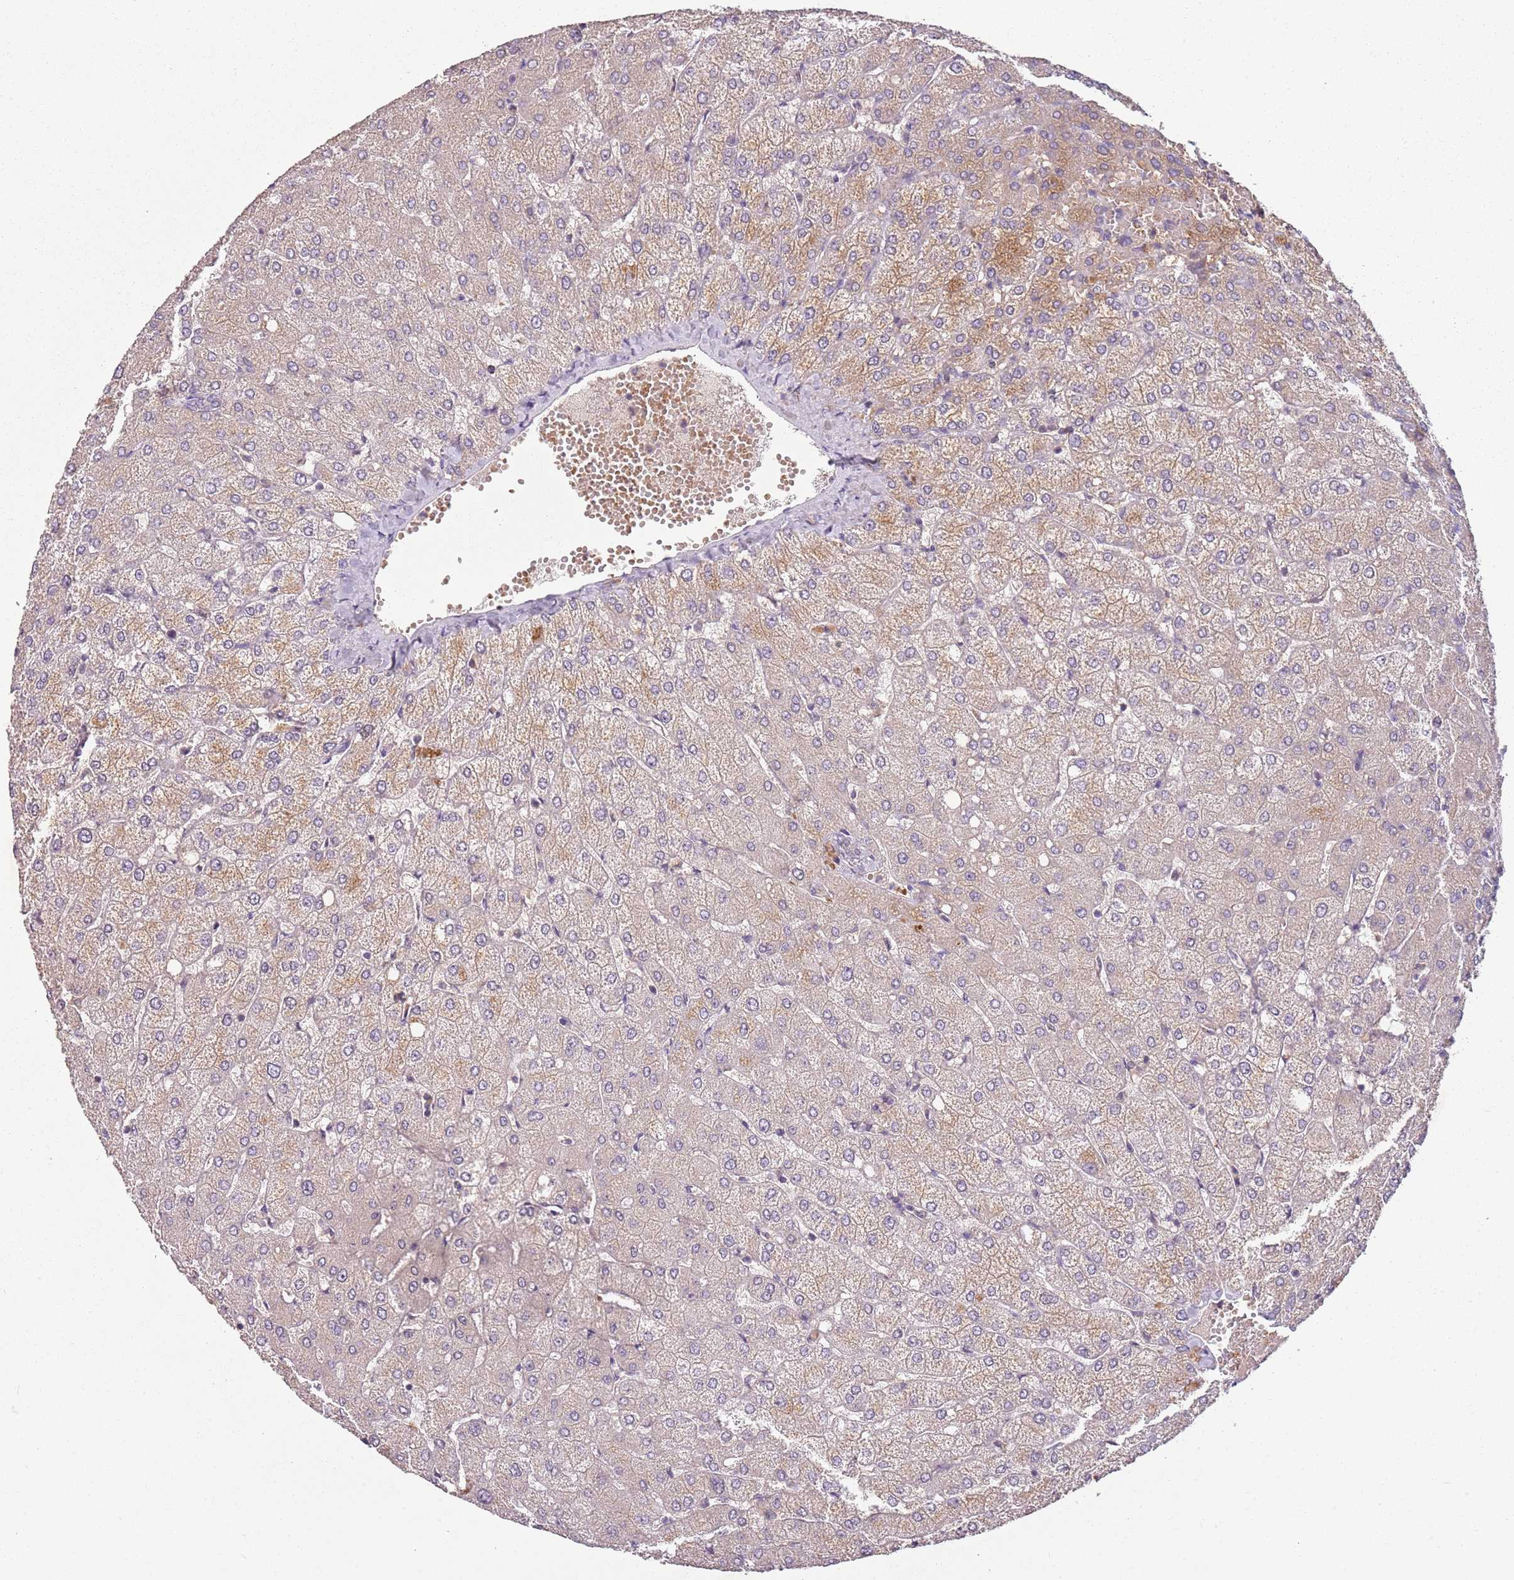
{"staining": {"intensity": "negative", "quantity": "none", "location": "none"}, "tissue": "liver", "cell_type": "Cholangiocytes", "image_type": "normal", "snomed": [{"axis": "morphology", "description": "Normal tissue, NOS"}, {"axis": "topography", "description": "Liver"}], "caption": "Immunohistochemistry (IHC) of benign liver displays no expression in cholangiocytes.", "gene": "TEKT4", "patient": {"sex": "female", "age": 54}}